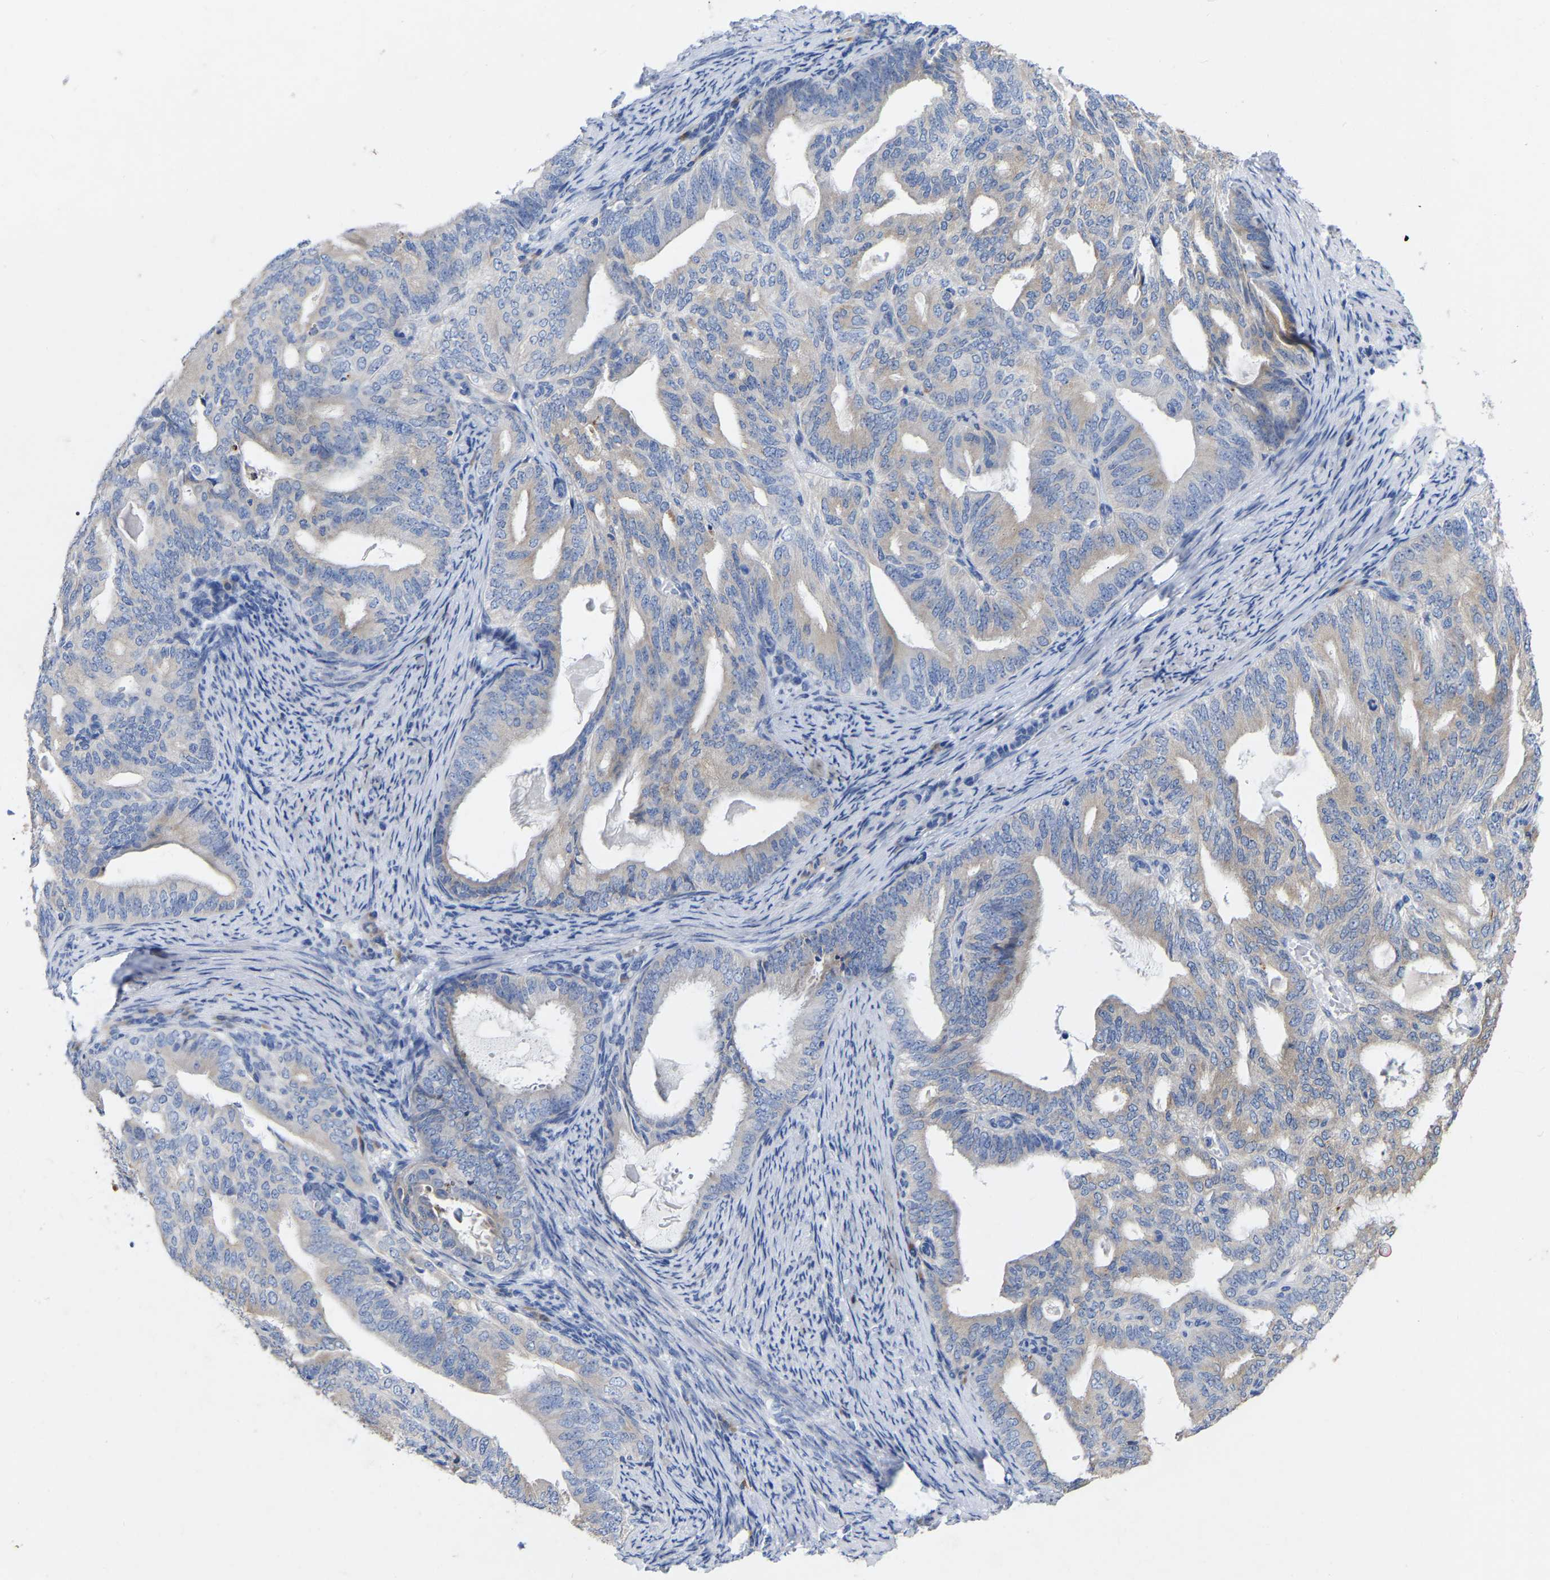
{"staining": {"intensity": "negative", "quantity": "none", "location": "none"}, "tissue": "endometrial cancer", "cell_type": "Tumor cells", "image_type": "cancer", "snomed": [{"axis": "morphology", "description": "Adenocarcinoma, NOS"}, {"axis": "topography", "description": "Endometrium"}], "caption": "IHC of human endometrial cancer demonstrates no expression in tumor cells.", "gene": "STRIP2", "patient": {"sex": "female", "age": 58}}